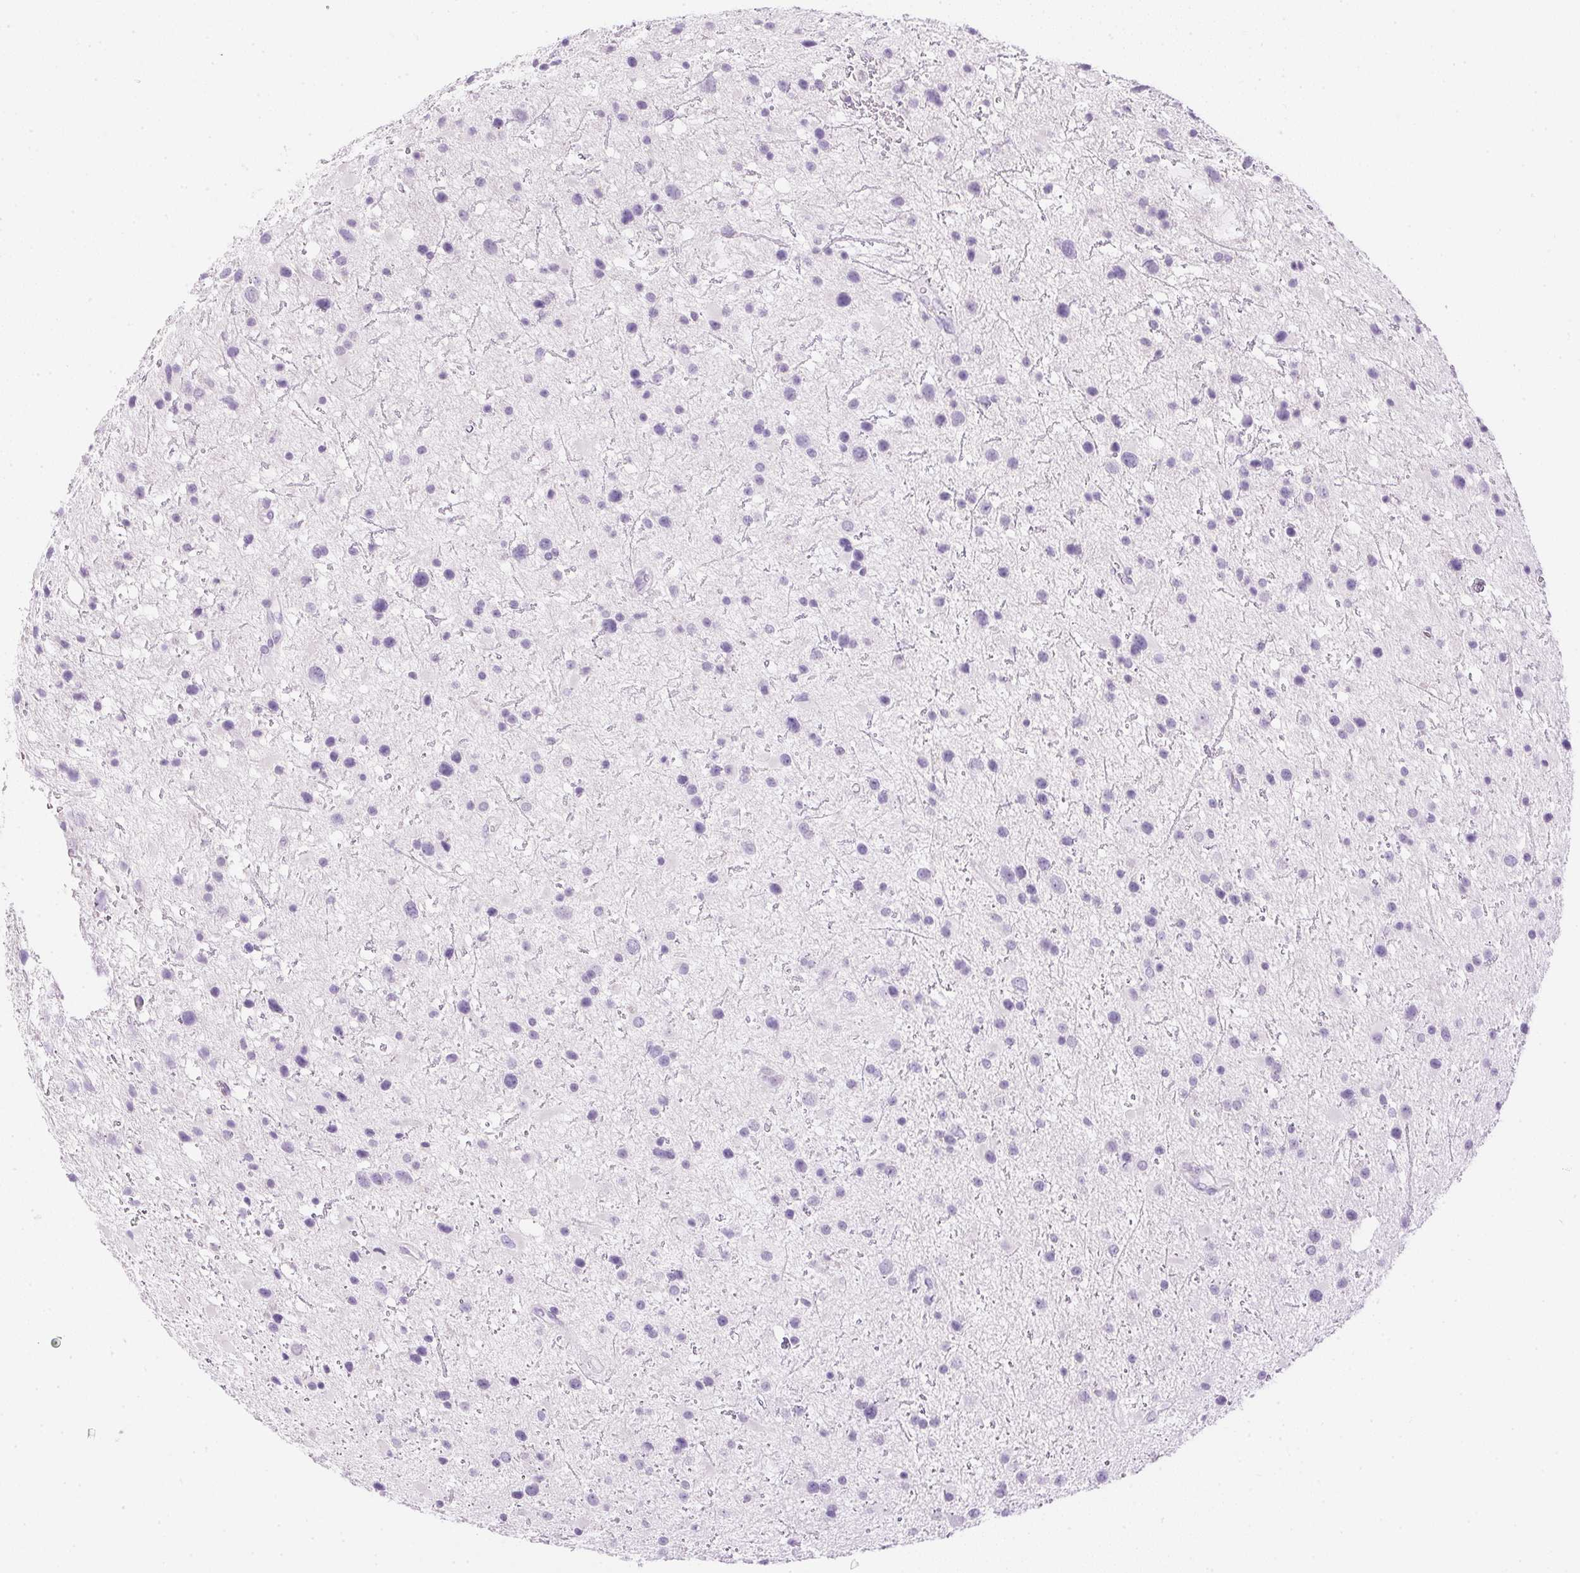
{"staining": {"intensity": "negative", "quantity": "none", "location": "none"}, "tissue": "glioma", "cell_type": "Tumor cells", "image_type": "cancer", "snomed": [{"axis": "morphology", "description": "Glioma, malignant, Low grade"}, {"axis": "topography", "description": "Brain"}], "caption": "DAB (3,3'-diaminobenzidine) immunohistochemical staining of low-grade glioma (malignant) displays no significant positivity in tumor cells.", "gene": "ATP6V1G3", "patient": {"sex": "female", "age": 32}}